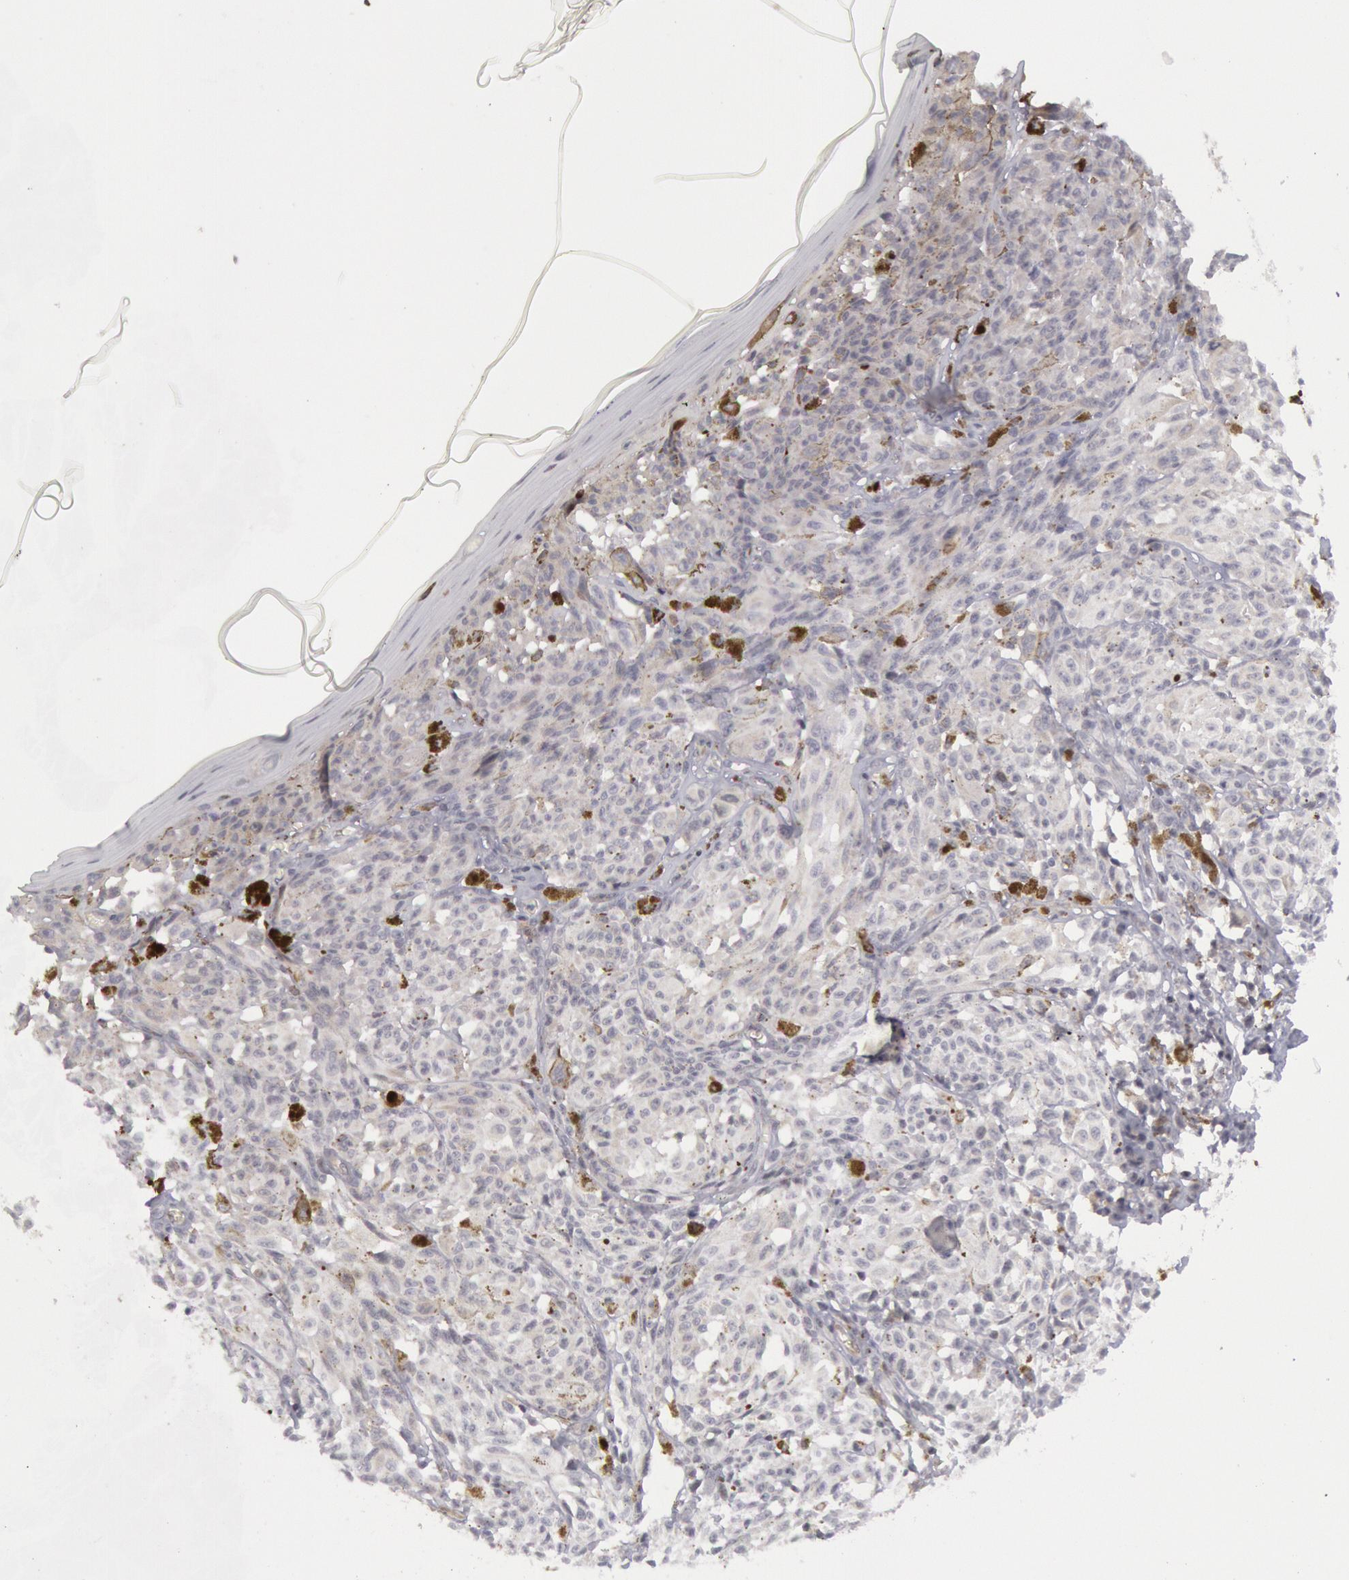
{"staining": {"intensity": "negative", "quantity": "none", "location": "none"}, "tissue": "melanoma", "cell_type": "Tumor cells", "image_type": "cancer", "snomed": [{"axis": "morphology", "description": "Malignant melanoma, NOS"}, {"axis": "topography", "description": "Skin"}], "caption": "Tumor cells are negative for brown protein staining in melanoma.", "gene": "PTGS2", "patient": {"sex": "female", "age": 72}}